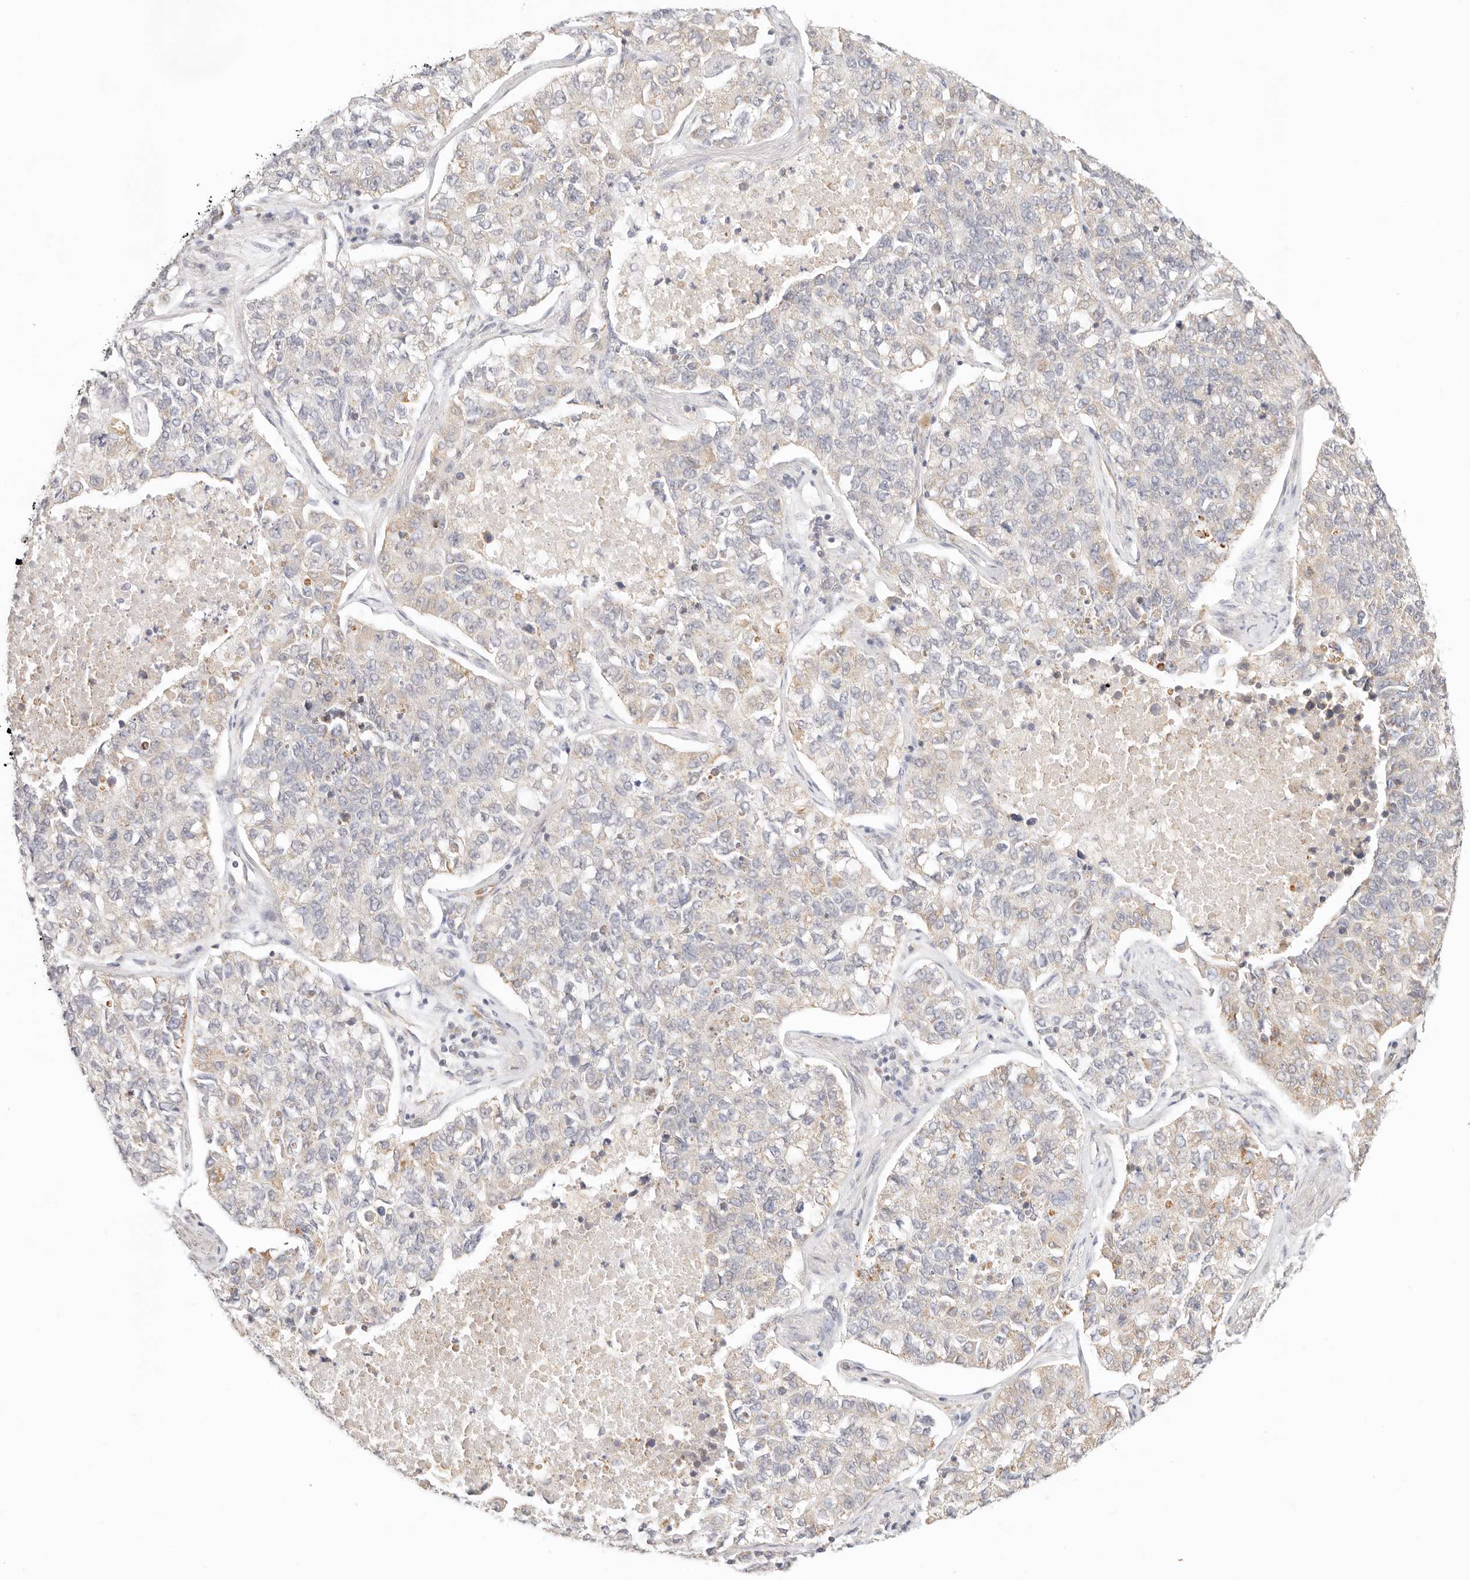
{"staining": {"intensity": "weak", "quantity": "<25%", "location": "cytoplasmic/membranous"}, "tissue": "lung cancer", "cell_type": "Tumor cells", "image_type": "cancer", "snomed": [{"axis": "morphology", "description": "Adenocarcinoma, NOS"}, {"axis": "topography", "description": "Lung"}], "caption": "High power microscopy histopathology image of an immunohistochemistry photomicrograph of lung cancer (adenocarcinoma), revealing no significant staining in tumor cells.", "gene": "ZC3H11A", "patient": {"sex": "male", "age": 49}}